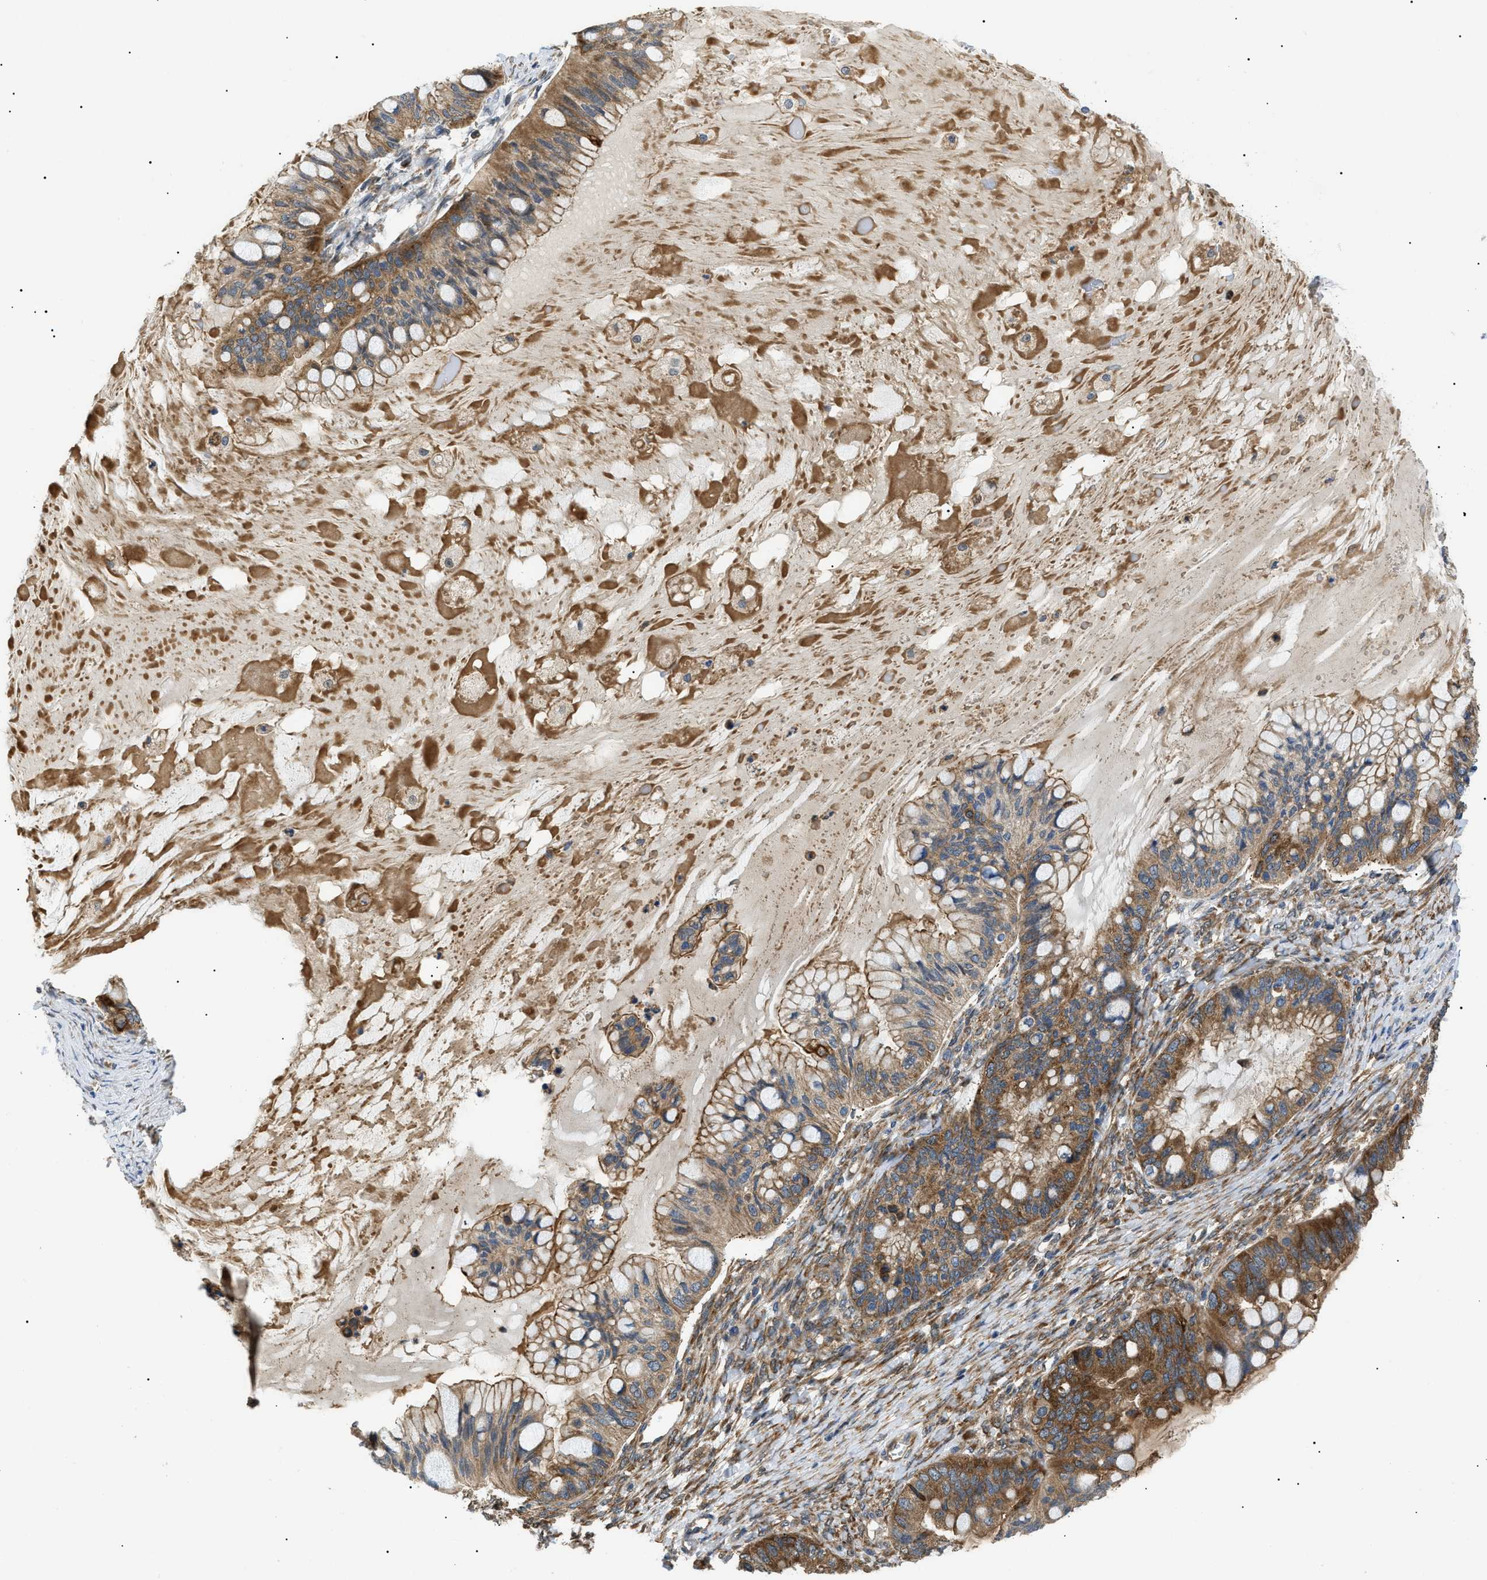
{"staining": {"intensity": "moderate", "quantity": ">75%", "location": "cytoplasmic/membranous"}, "tissue": "ovarian cancer", "cell_type": "Tumor cells", "image_type": "cancer", "snomed": [{"axis": "morphology", "description": "Cystadenocarcinoma, mucinous, NOS"}, {"axis": "topography", "description": "Ovary"}], "caption": "Tumor cells reveal medium levels of moderate cytoplasmic/membranous expression in approximately >75% of cells in ovarian cancer. The protein is stained brown, and the nuclei are stained in blue (DAB (3,3'-diaminobenzidine) IHC with brightfield microscopy, high magnification).", "gene": "SRPK1", "patient": {"sex": "female", "age": 80}}